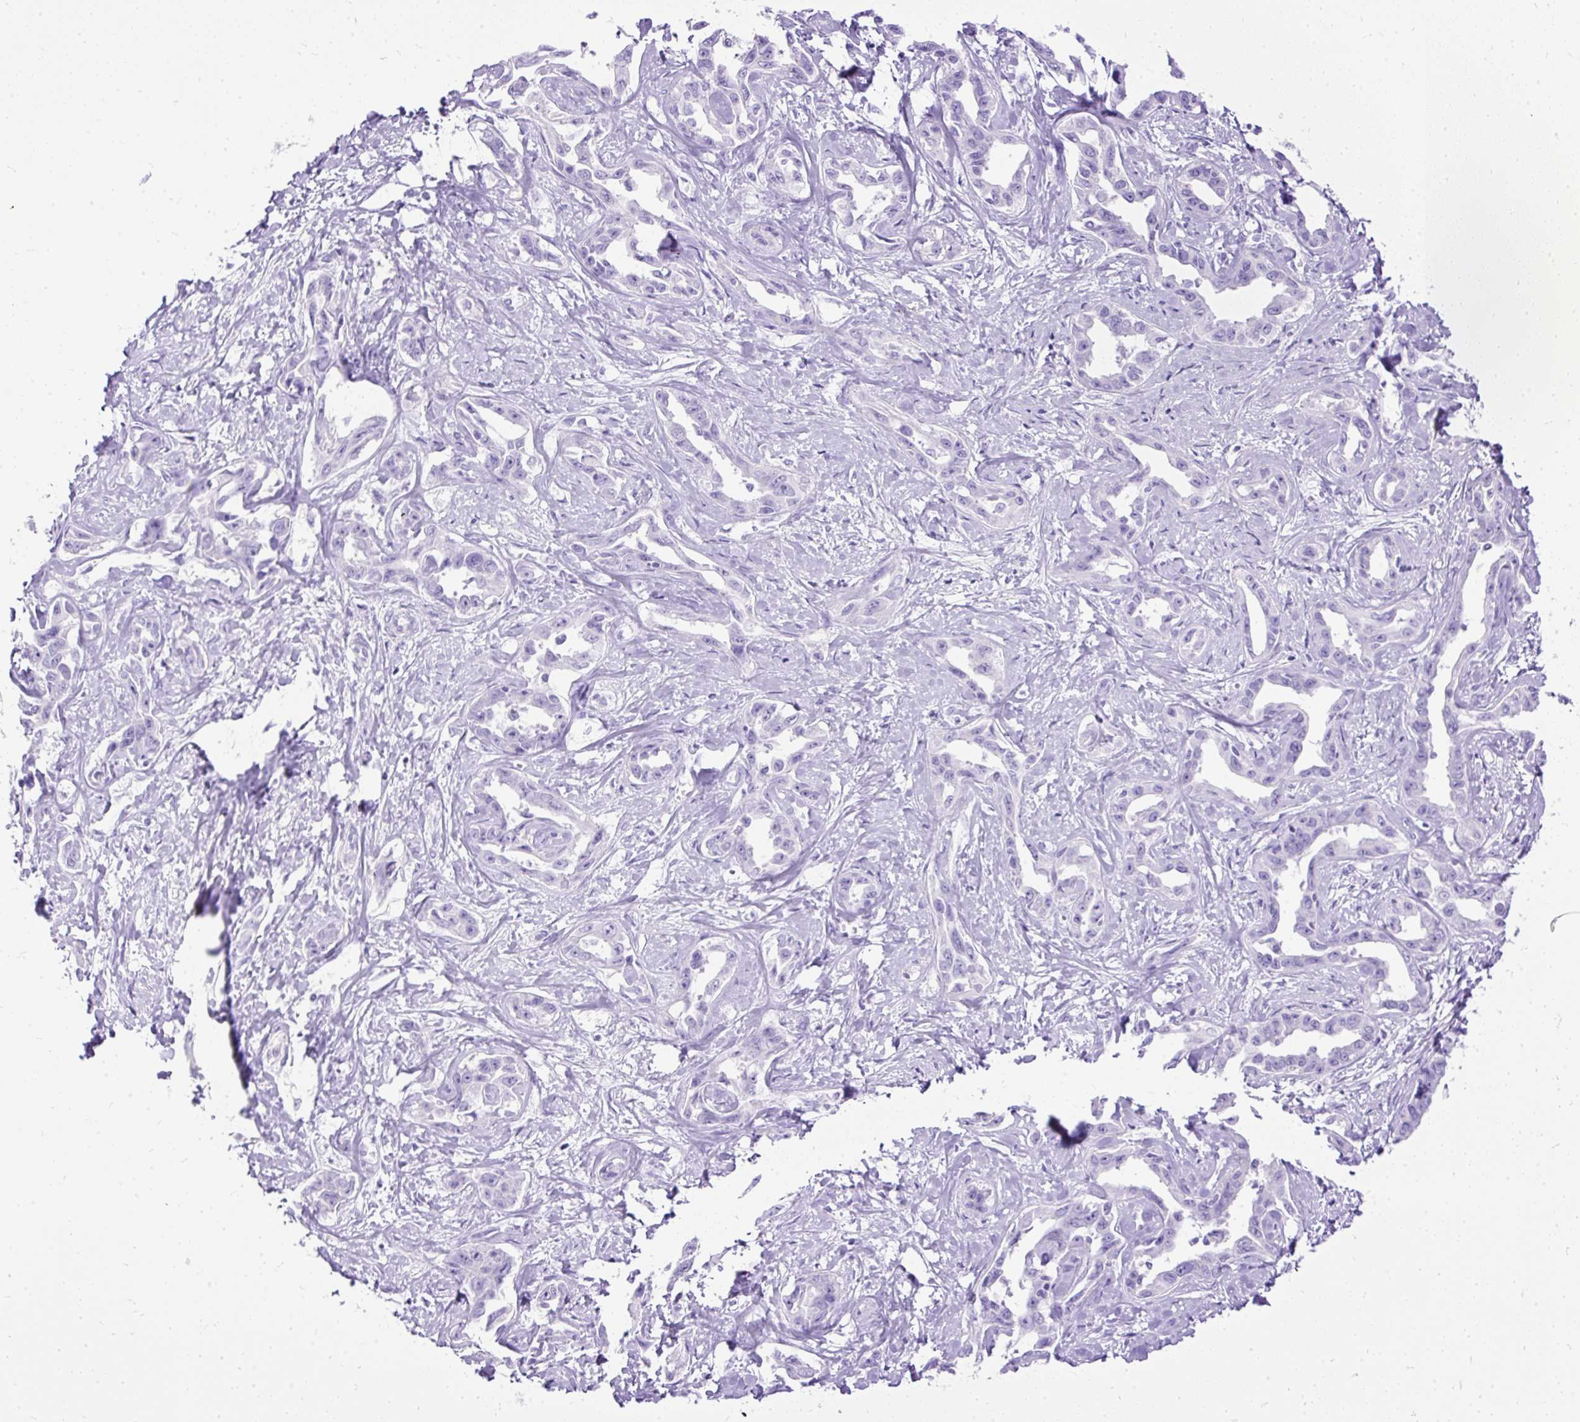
{"staining": {"intensity": "negative", "quantity": "none", "location": "none"}, "tissue": "liver cancer", "cell_type": "Tumor cells", "image_type": "cancer", "snomed": [{"axis": "morphology", "description": "Cholangiocarcinoma"}, {"axis": "topography", "description": "Liver"}], "caption": "IHC histopathology image of liver cholangiocarcinoma stained for a protein (brown), which displays no expression in tumor cells. Nuclei are stained in blue.", "gene": "HEY1", "patient": {"sex": "male", "age": 59}}